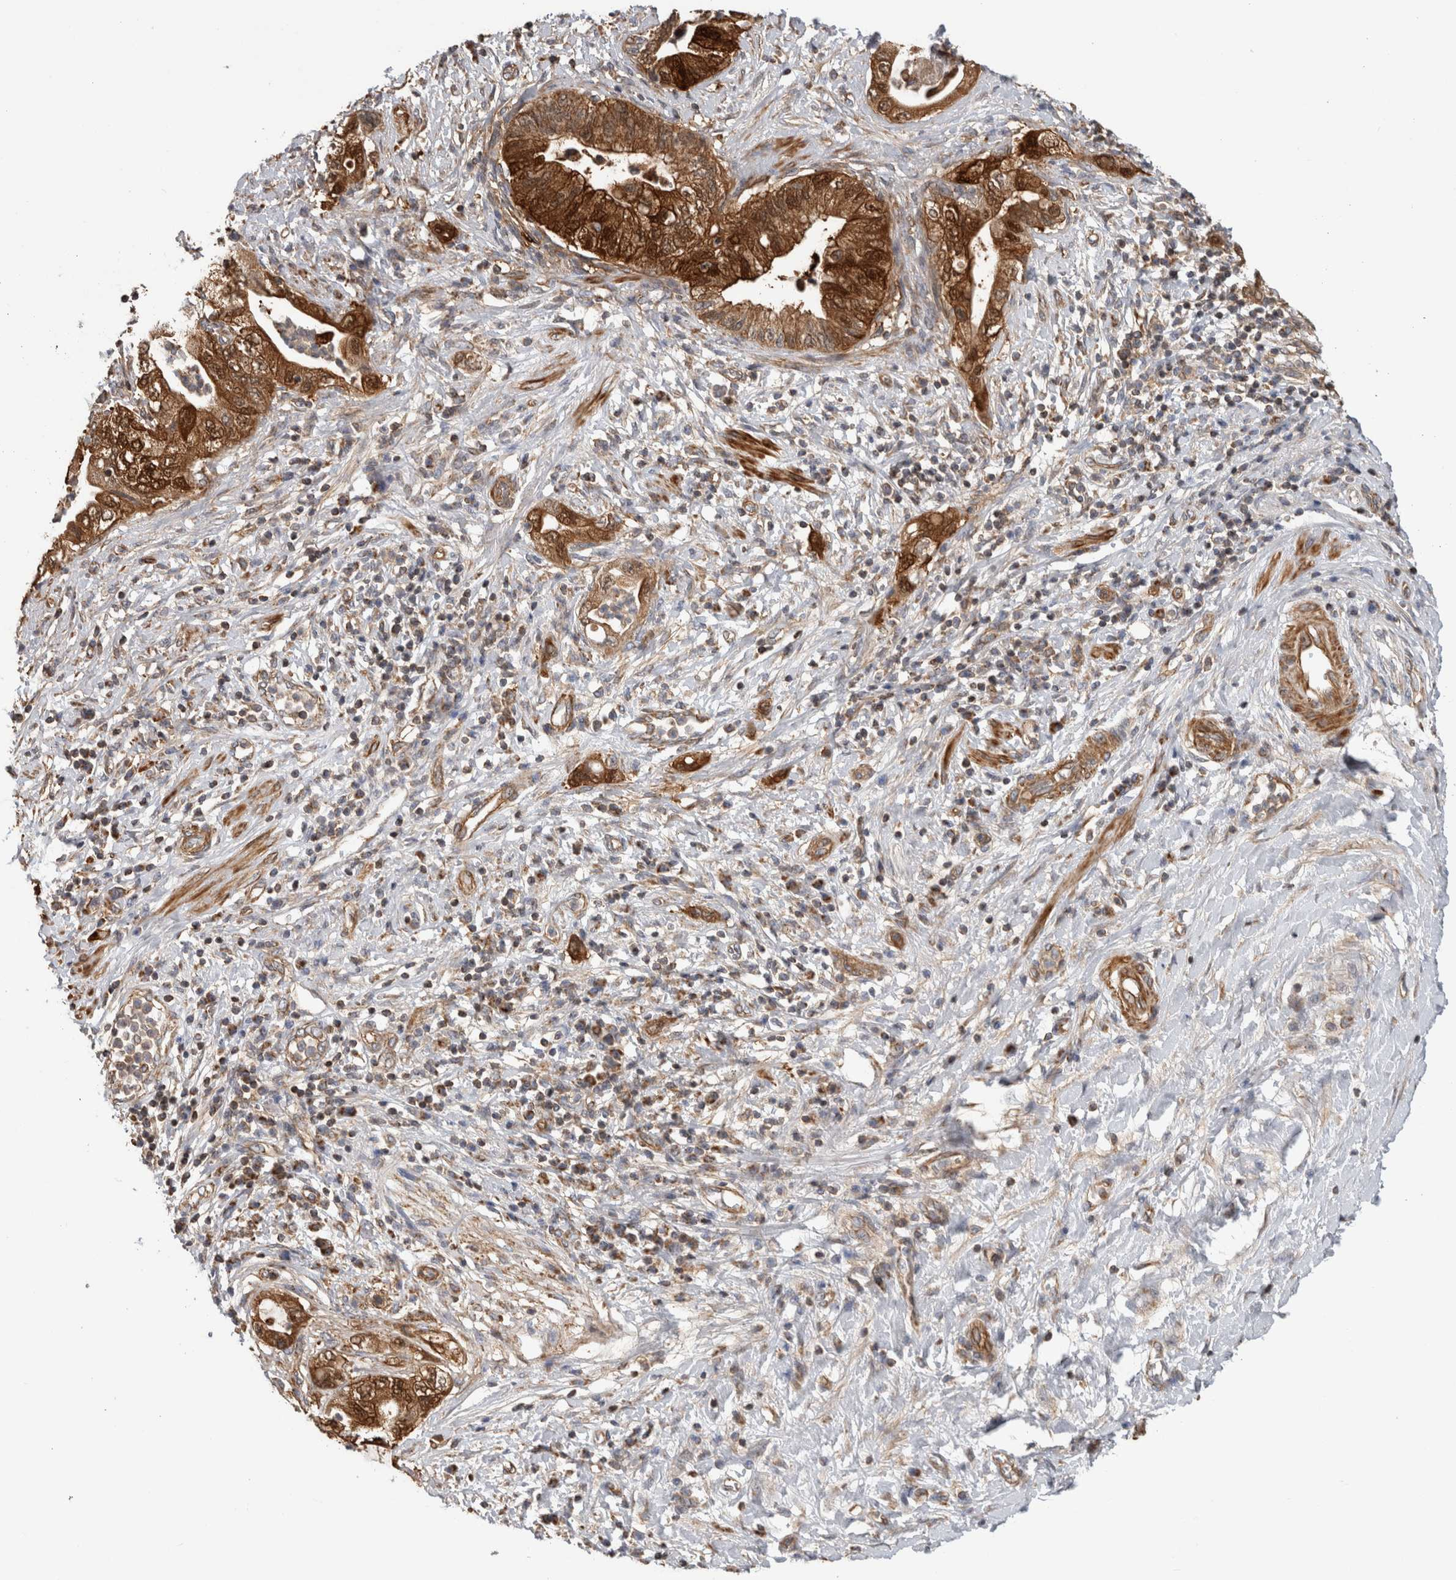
{"staining": {"intensity": "moderate", "quantity": ">75%", "location": "cytoplasmic/membranous"}, "tissue": "pancreatic cancer", "cell_type": "Tumor cells", "image_type": "cancer", "snomed": [{"axis": "morphology", "description": "Adenocarcinoma, NOS"}, {"axis": "topography", "description": "Pancreas"}], "caption": "High-magnification brightfield microscopy of adenocarcinoma (pancreatic) stained with DAB (3,3'-diaminobenzidine) (brown) and counterstained with hematoxylin (blue). tumor cells exhibit moderate cytoplasmic/membranous staining is present in approximately>75% of cells.", "gene": "SFXN2", "patient": {"sex": "female", "age": 73}}